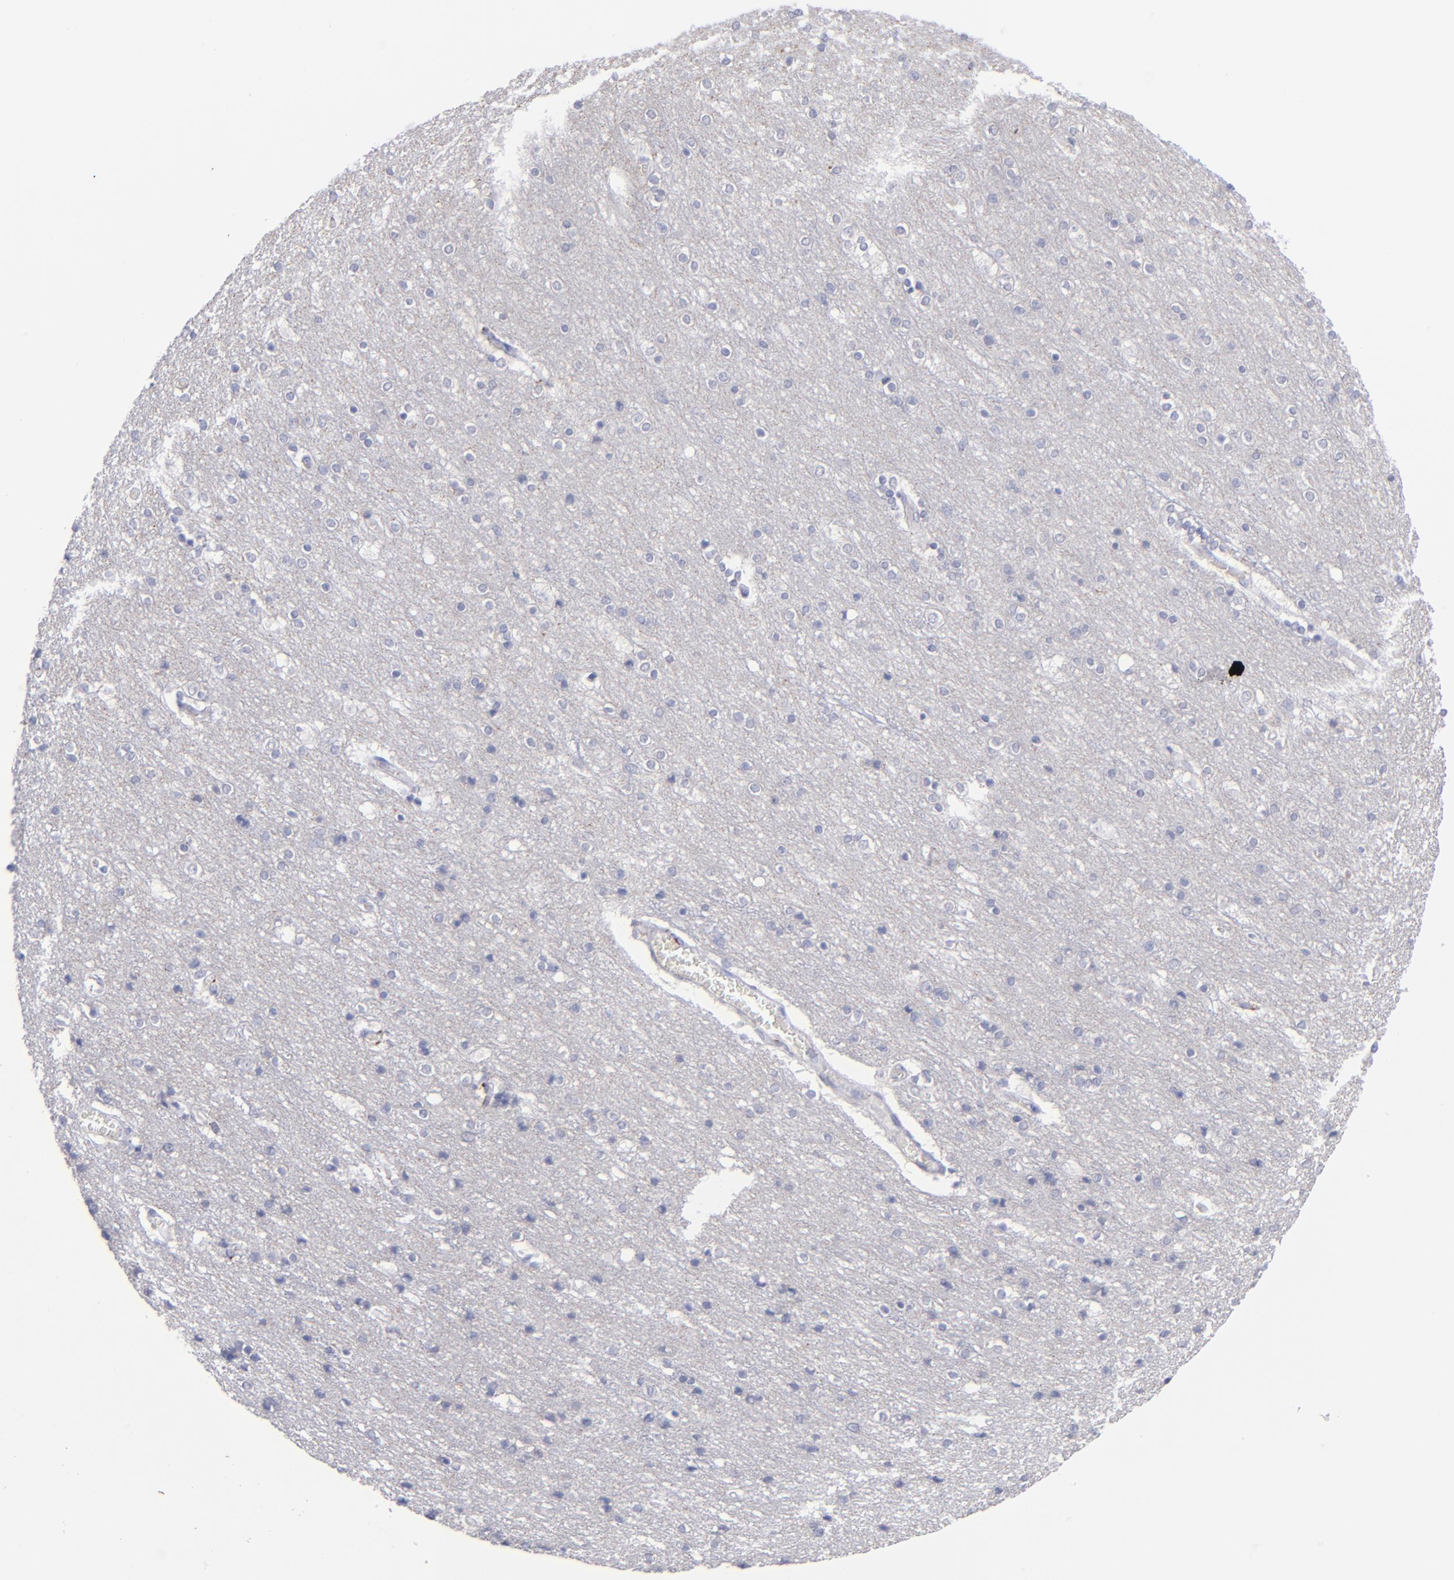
{"staining": {"intensity": "negative", "quantity": "none", "location": "none"}, "tissue": "cerebral cortex", "cell_type": "Endothelial cells", "image_type": "normal", "snomed": [{"axis": "morphology", "description": "Normal tissue, NOS"}, {"axis": "topography", "description": "Cerebral cortex"}], "caption": "This image is of unremarkable cerebral cortex stained with IHC to label a protein in brown with the nuclei are counter-stained blue. There is no expression in endothelial cells. (DAB (3,3'-diaminobenzidine) immunohistochemistry (IHC), high magnification).", "gene": "MFGE8", "patient": {"sex": "female", "age": 54}}